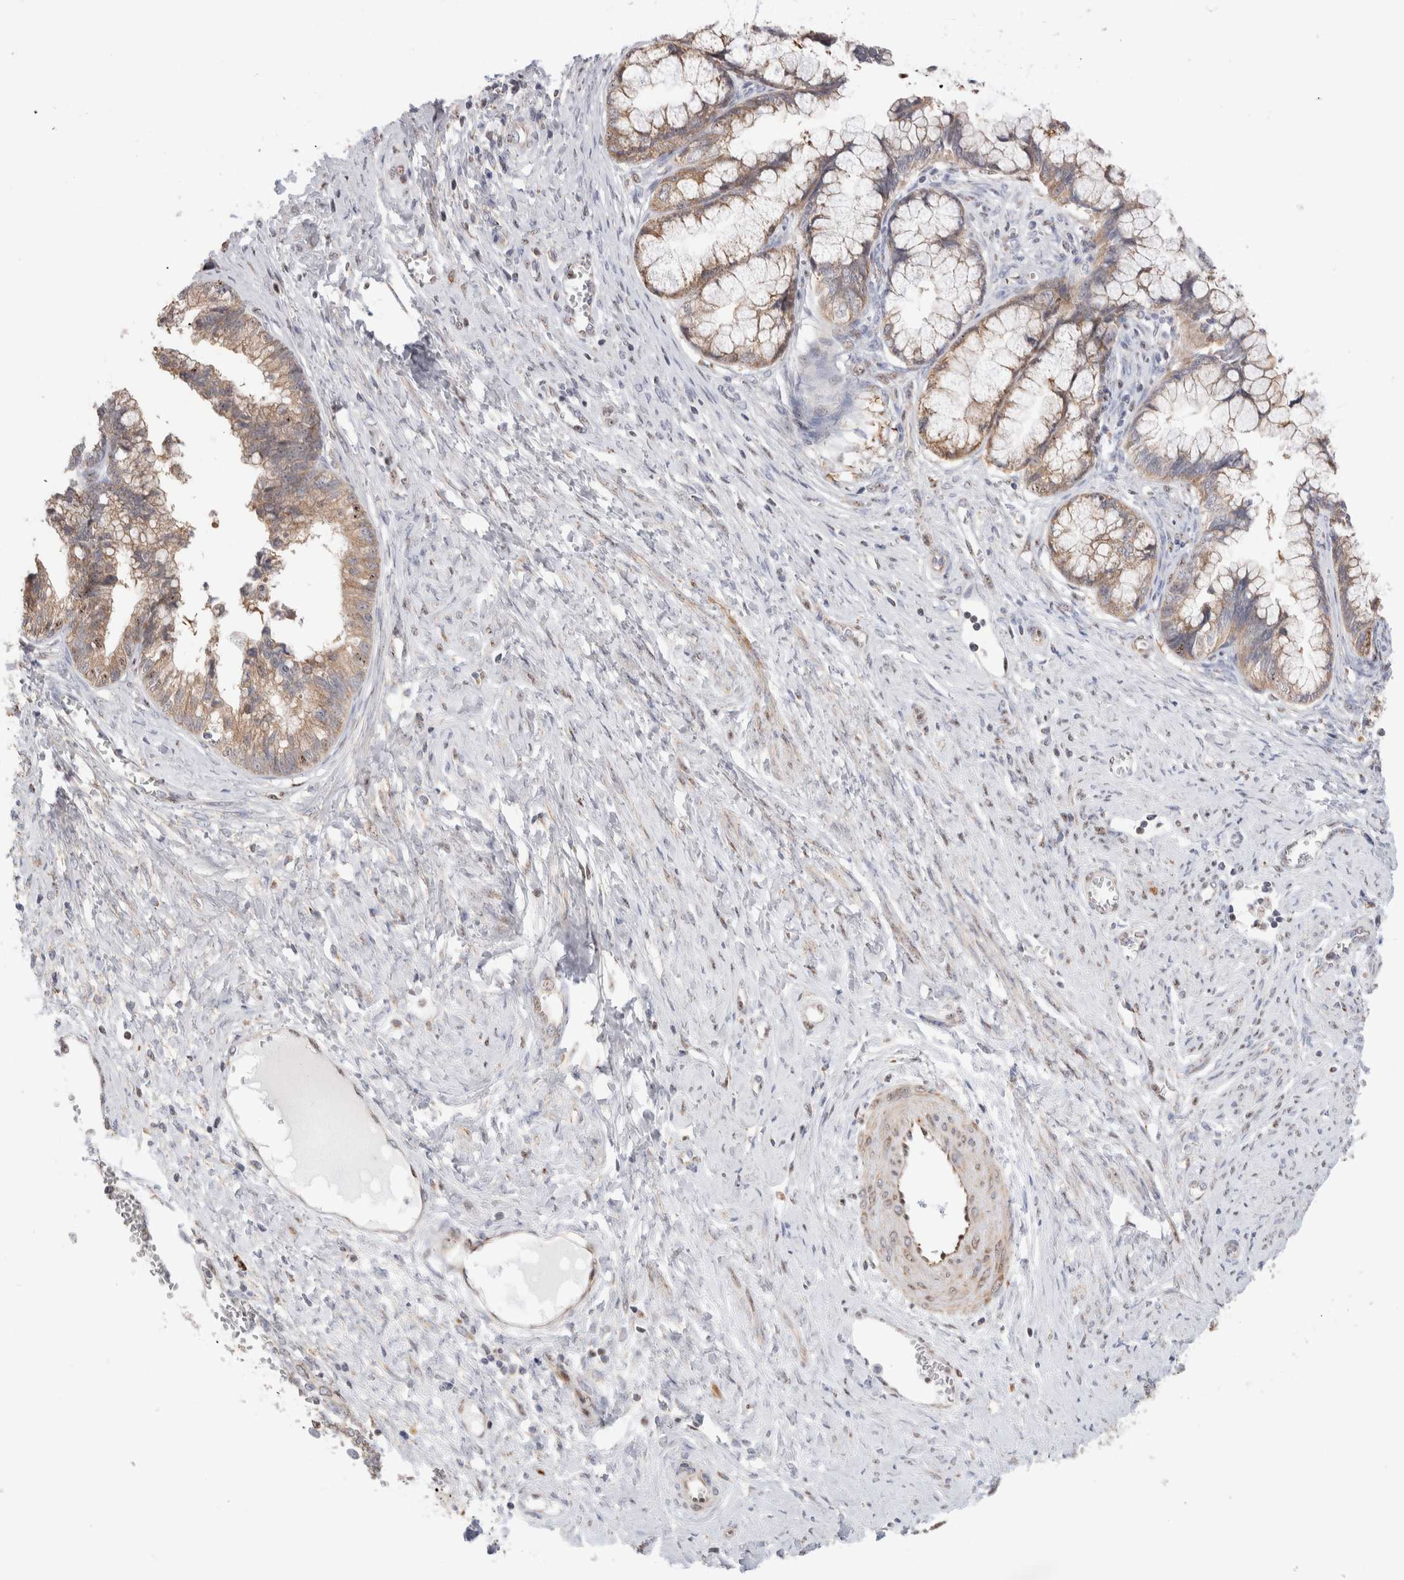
{"staining": {"intensity": "weak", "quantity": ">75%", "location": "cytoplasmic/membranous"}, "tissue": "cervical cancer", "cell_type": "Tumor cells", "image_type": "cancer", "snomed": [{"axis": "morphology", "description": "Adenocarcinoma, NOS"}, {"axis": "topography", "description": "Cervix"}], "caption": "About >75% of tumor cells in cervical adenocarcinoma display weak cytoplasmic/membranous protein expression as visualized by brown immunohistochemical staining.", "gene": "ZNF695", "patient": {"sex": "female", "age": 44}}